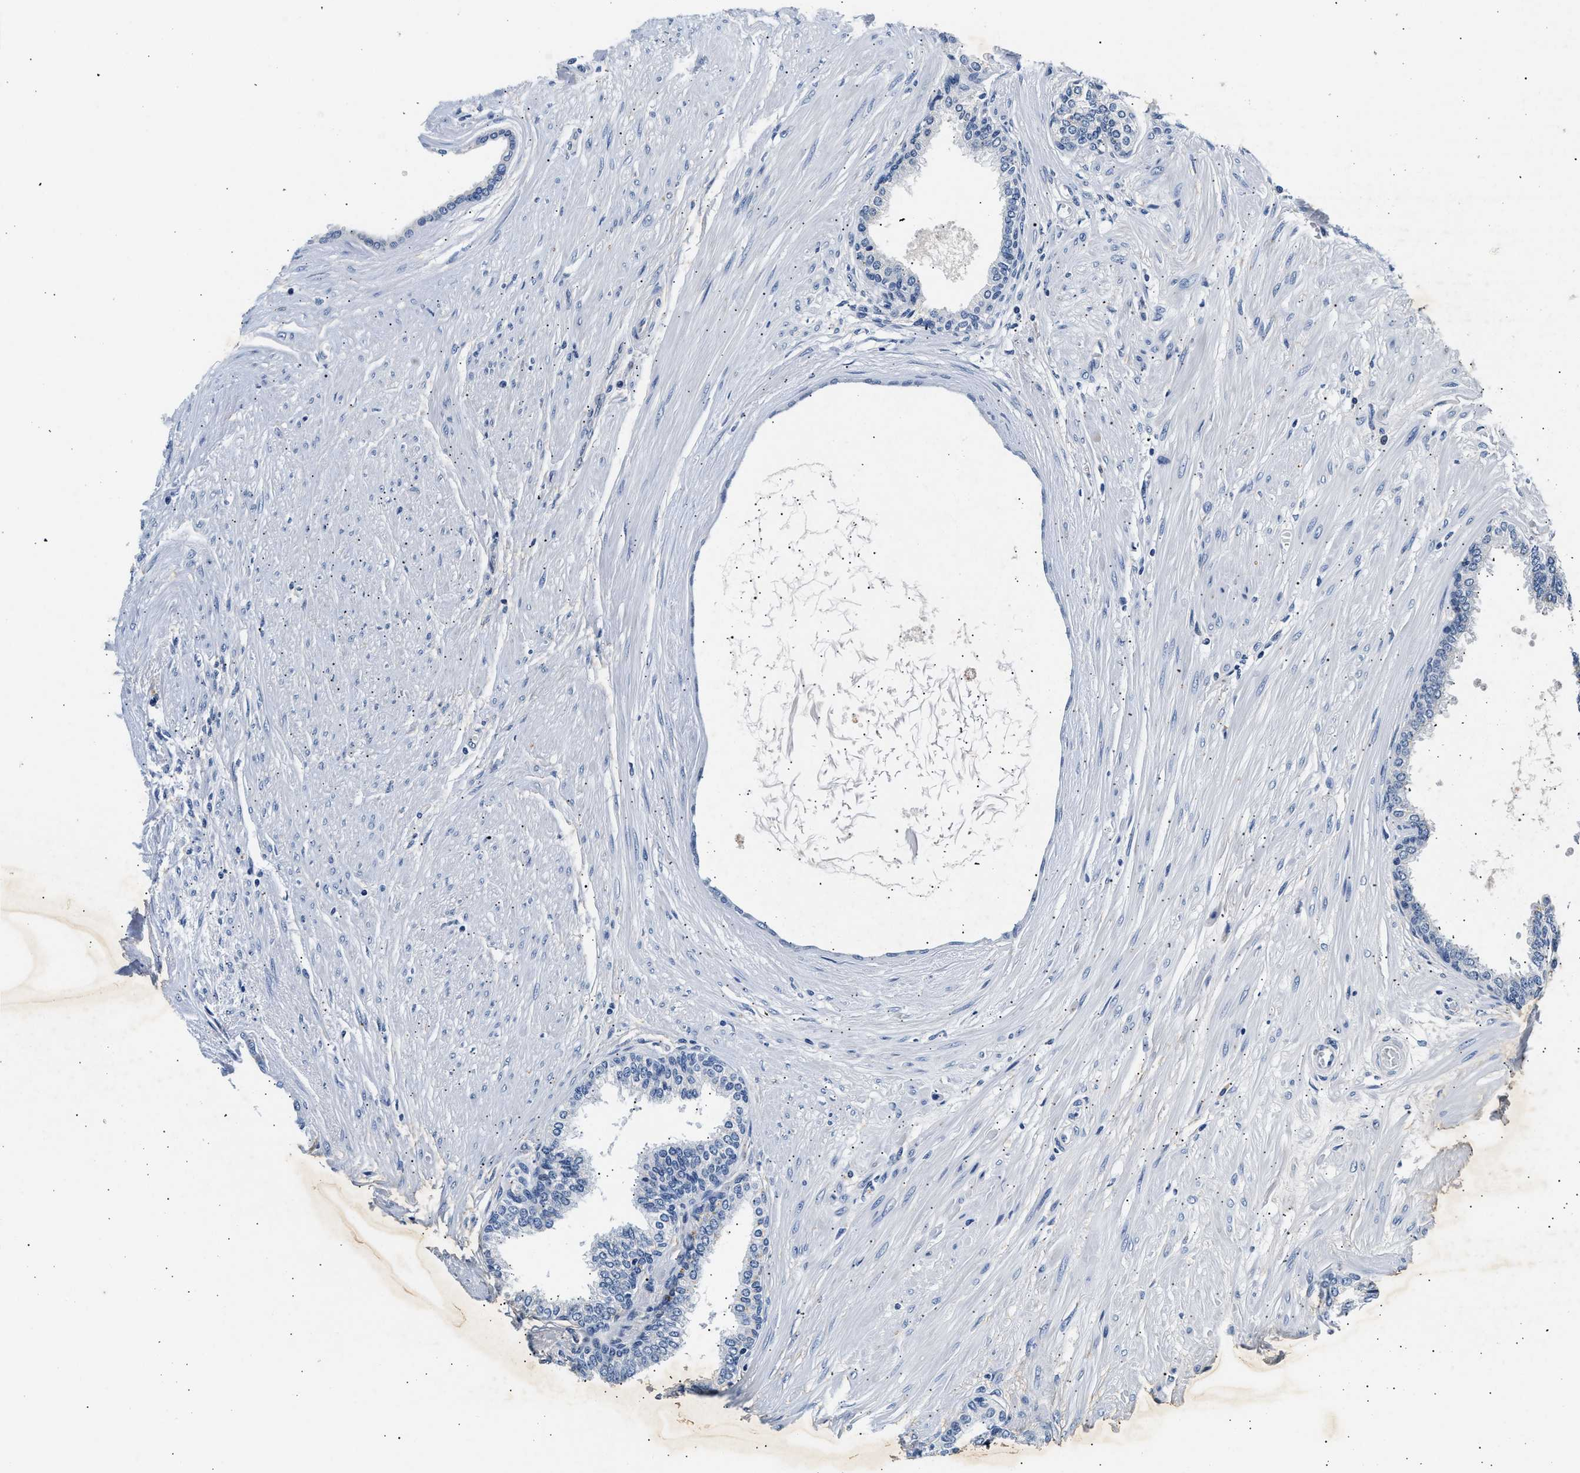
{"staining": {"intensity": "negative", "quantity": "none", "location": "none"}, "tissue": "prostate cancer", "cell_type": "Tumor cells", "image_type": "cancer", "snomed": [{"axis": "morphology", "description": "Adenocarcinoma, Low grade"}, {"axis": "topography", "description": "Prostate"}], "caption": "The photomicrograph exhibits no significant positivity in tumor cells of prostate low-grade adenocarcinoma. Nuclei are stained in blue.", "gene": "MED22", "patient": {"sex": "male", "age": 52}}